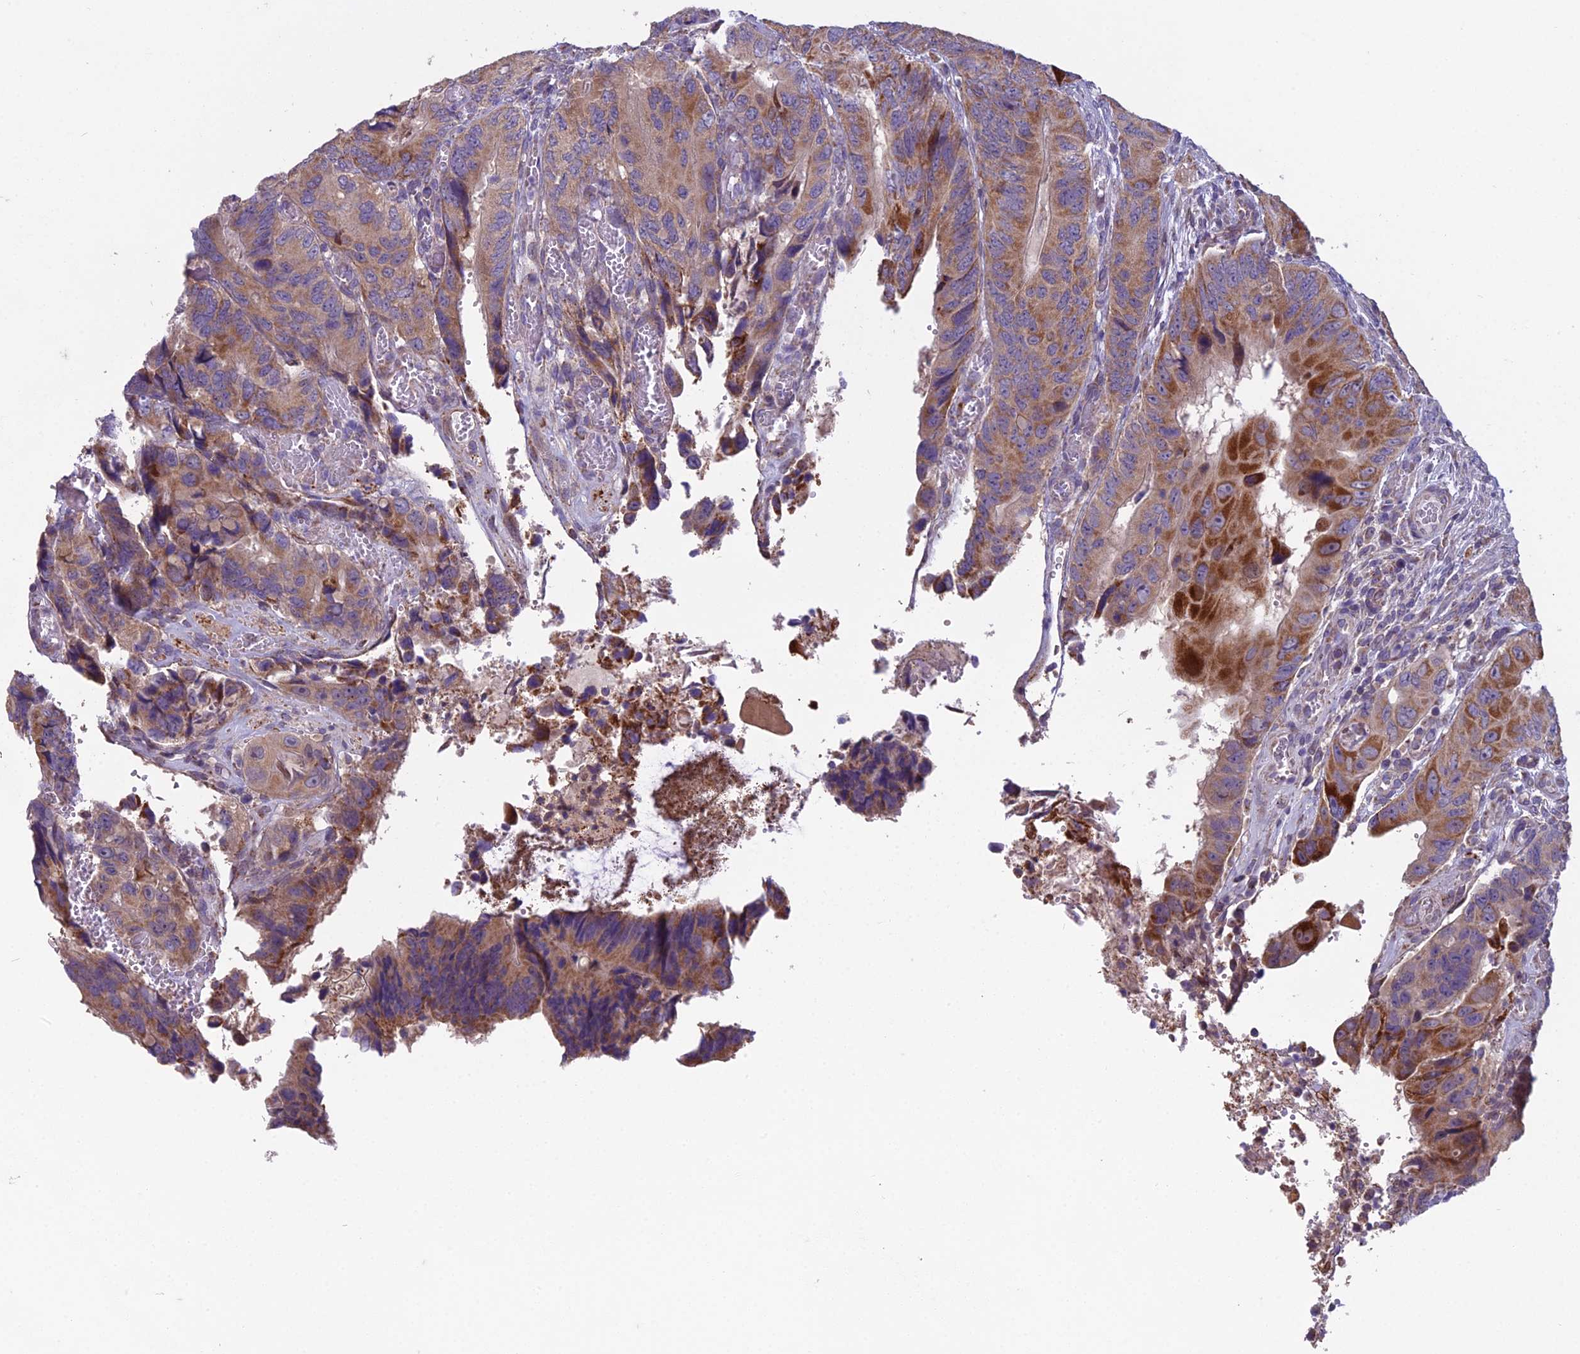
{"staining": {"intensity": "moderate", "quantity": "25%-75%", "location": "cytoplasmic/membranous"}, "tissue": "colorectal cancer", "cell_type": "Tumor cells", "image_type": "cancer", "snomed": [{"axis": "morphology", "description": "Adenocarcinoma, NOS"}, {"axis": "topography", "description": "Colon"}], "caption": "Colorectal cancer stained with a brown dye demonstrates moderate cytoplasmic/membranous positive expression in approximately 25%-75% of tumor cells.", "gene": "DUS2", "patient": {"sex": "male", "age": 84}}